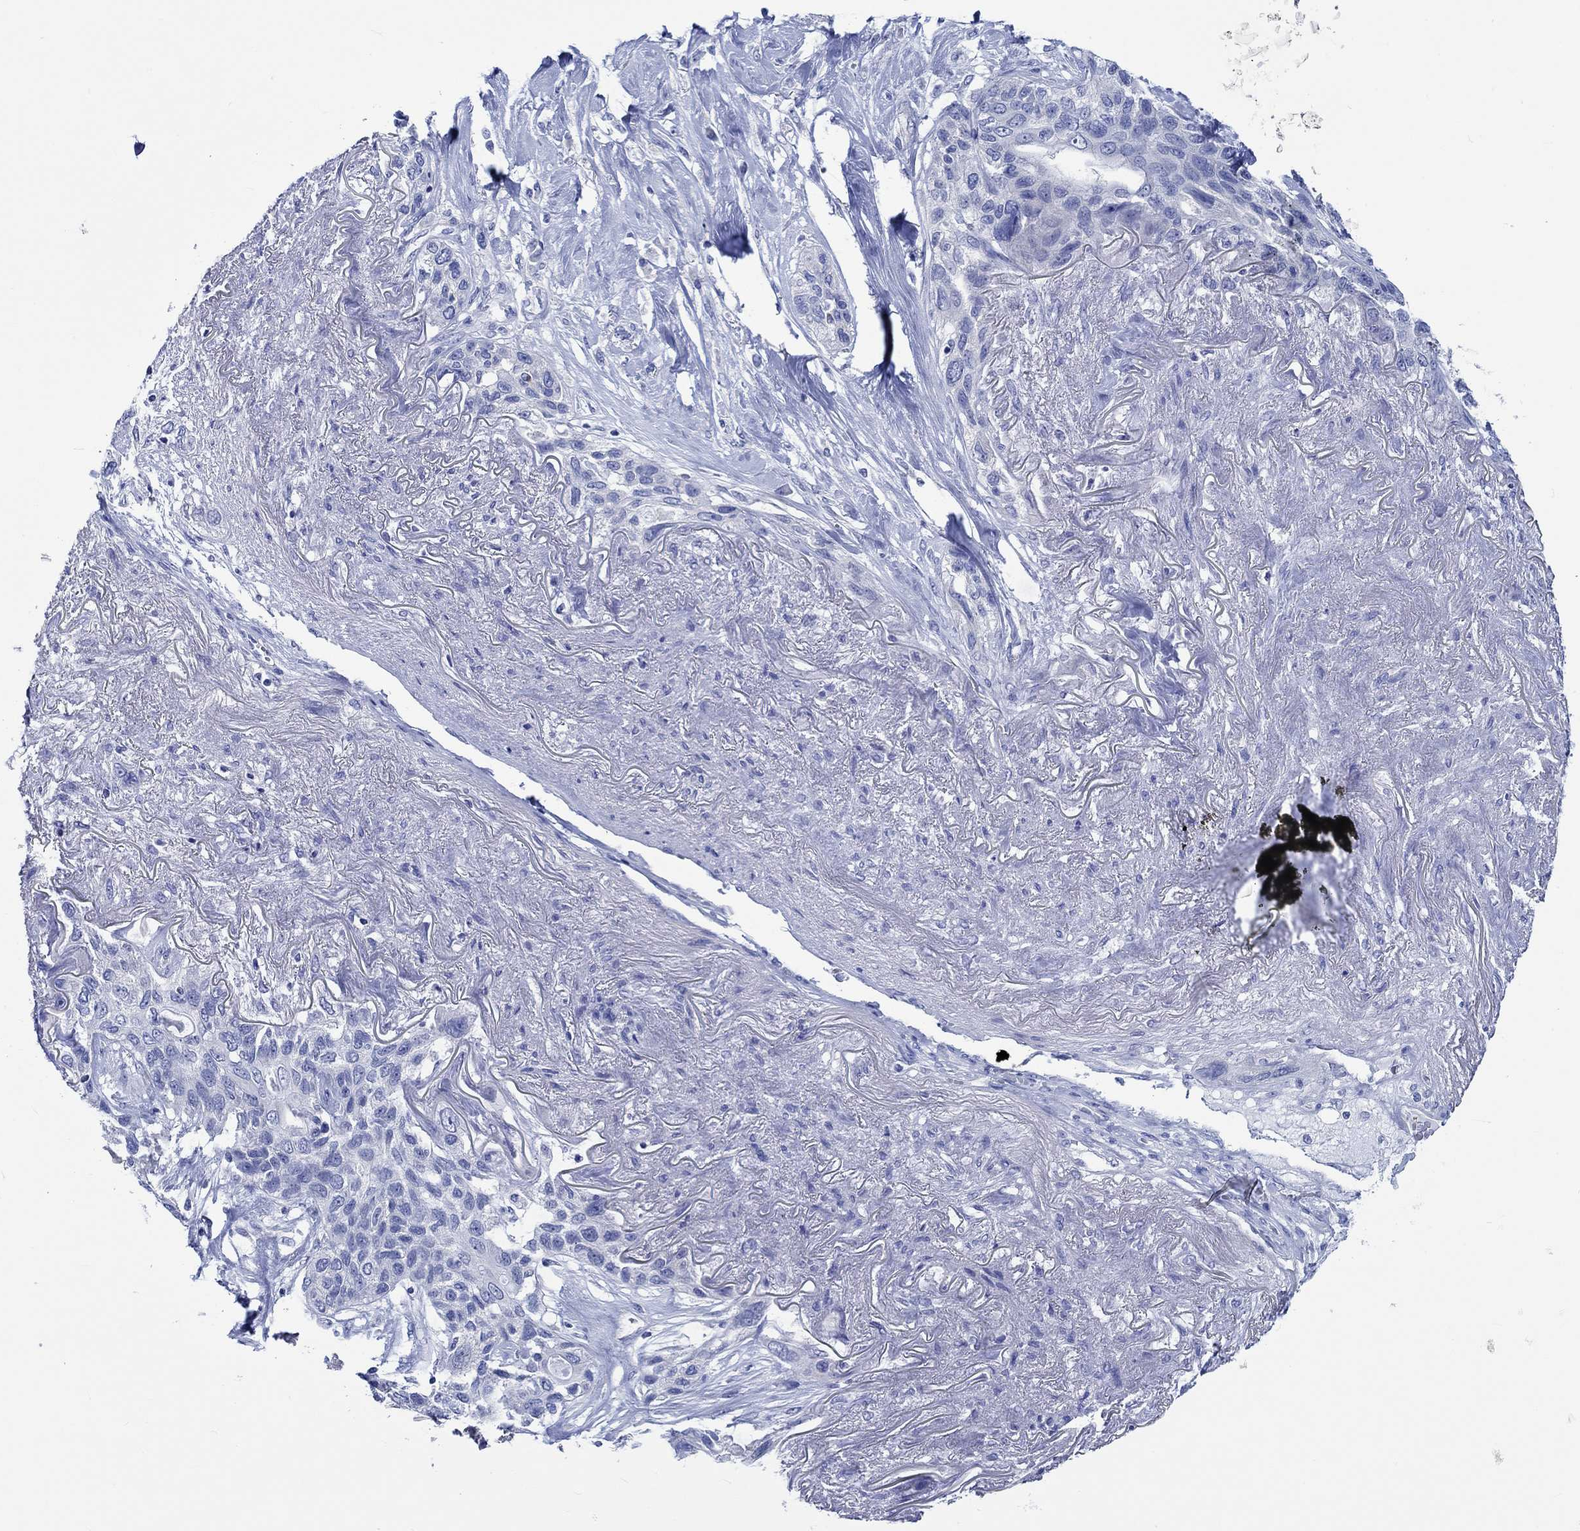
{"staining": {"intensity": "negative", "quantity": "none", "location": "none"}, "tissue": "lung cancer", "cell_type": "Tumor cells", "image_type": "cancer", "snomed": [{"axis": "morphology", "description": "Squamous cell carcinoma, NOS"}, {"axis": "topography", "description": "Lung"}], "caption": "DAB immunohistochemical staining of human lung squamous cell carcinoma displays no significant expression in tumor cells.", "gene": "PTPRN2", "patient": {"sex": "female", "age": 70}}